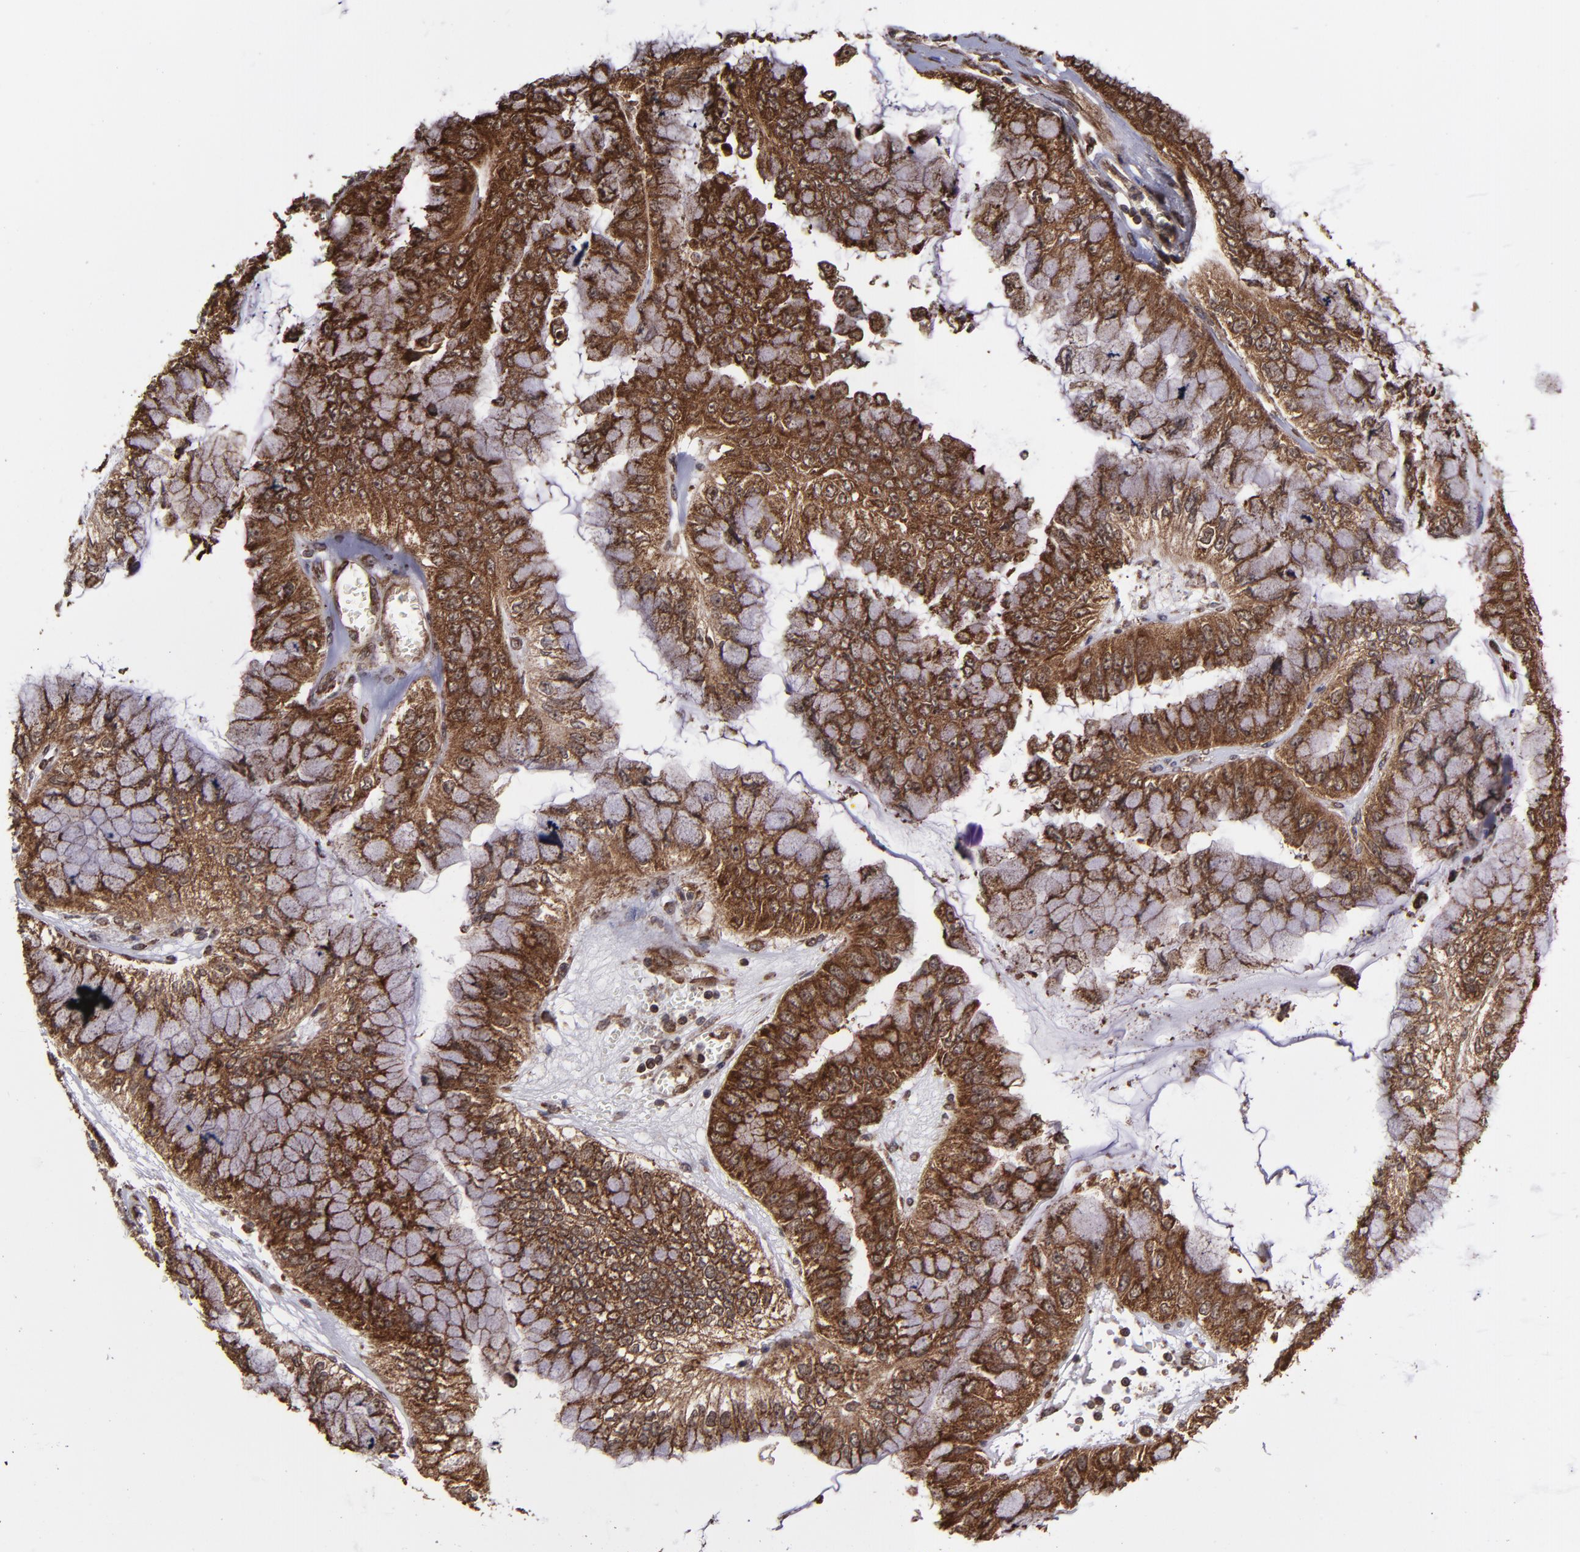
{"staining": {"intensity": "strong", "quantity": ">75%", "location": "cytoplasmic/membranous,nuclear"}, "tissue": "liver cancer", "cell_type": "Tumor cells", "image_type": "cancer", "snomed": [{"axis": "morphology", "description": "Cholangiocarcinoma"}, {"axis": "topography", "description": "Liver"}], "caption": "An immunohistochemistry (IHC) image of neoplastic tissue is shown. Protein staining in brown highlights strong cytoplasmic/membranous and nuclear positivity in liver cholangiocarcinoma within tumor cells.", "gene": "EIF4ENIF1", "patient": {"sex": "female", "age": 79}}